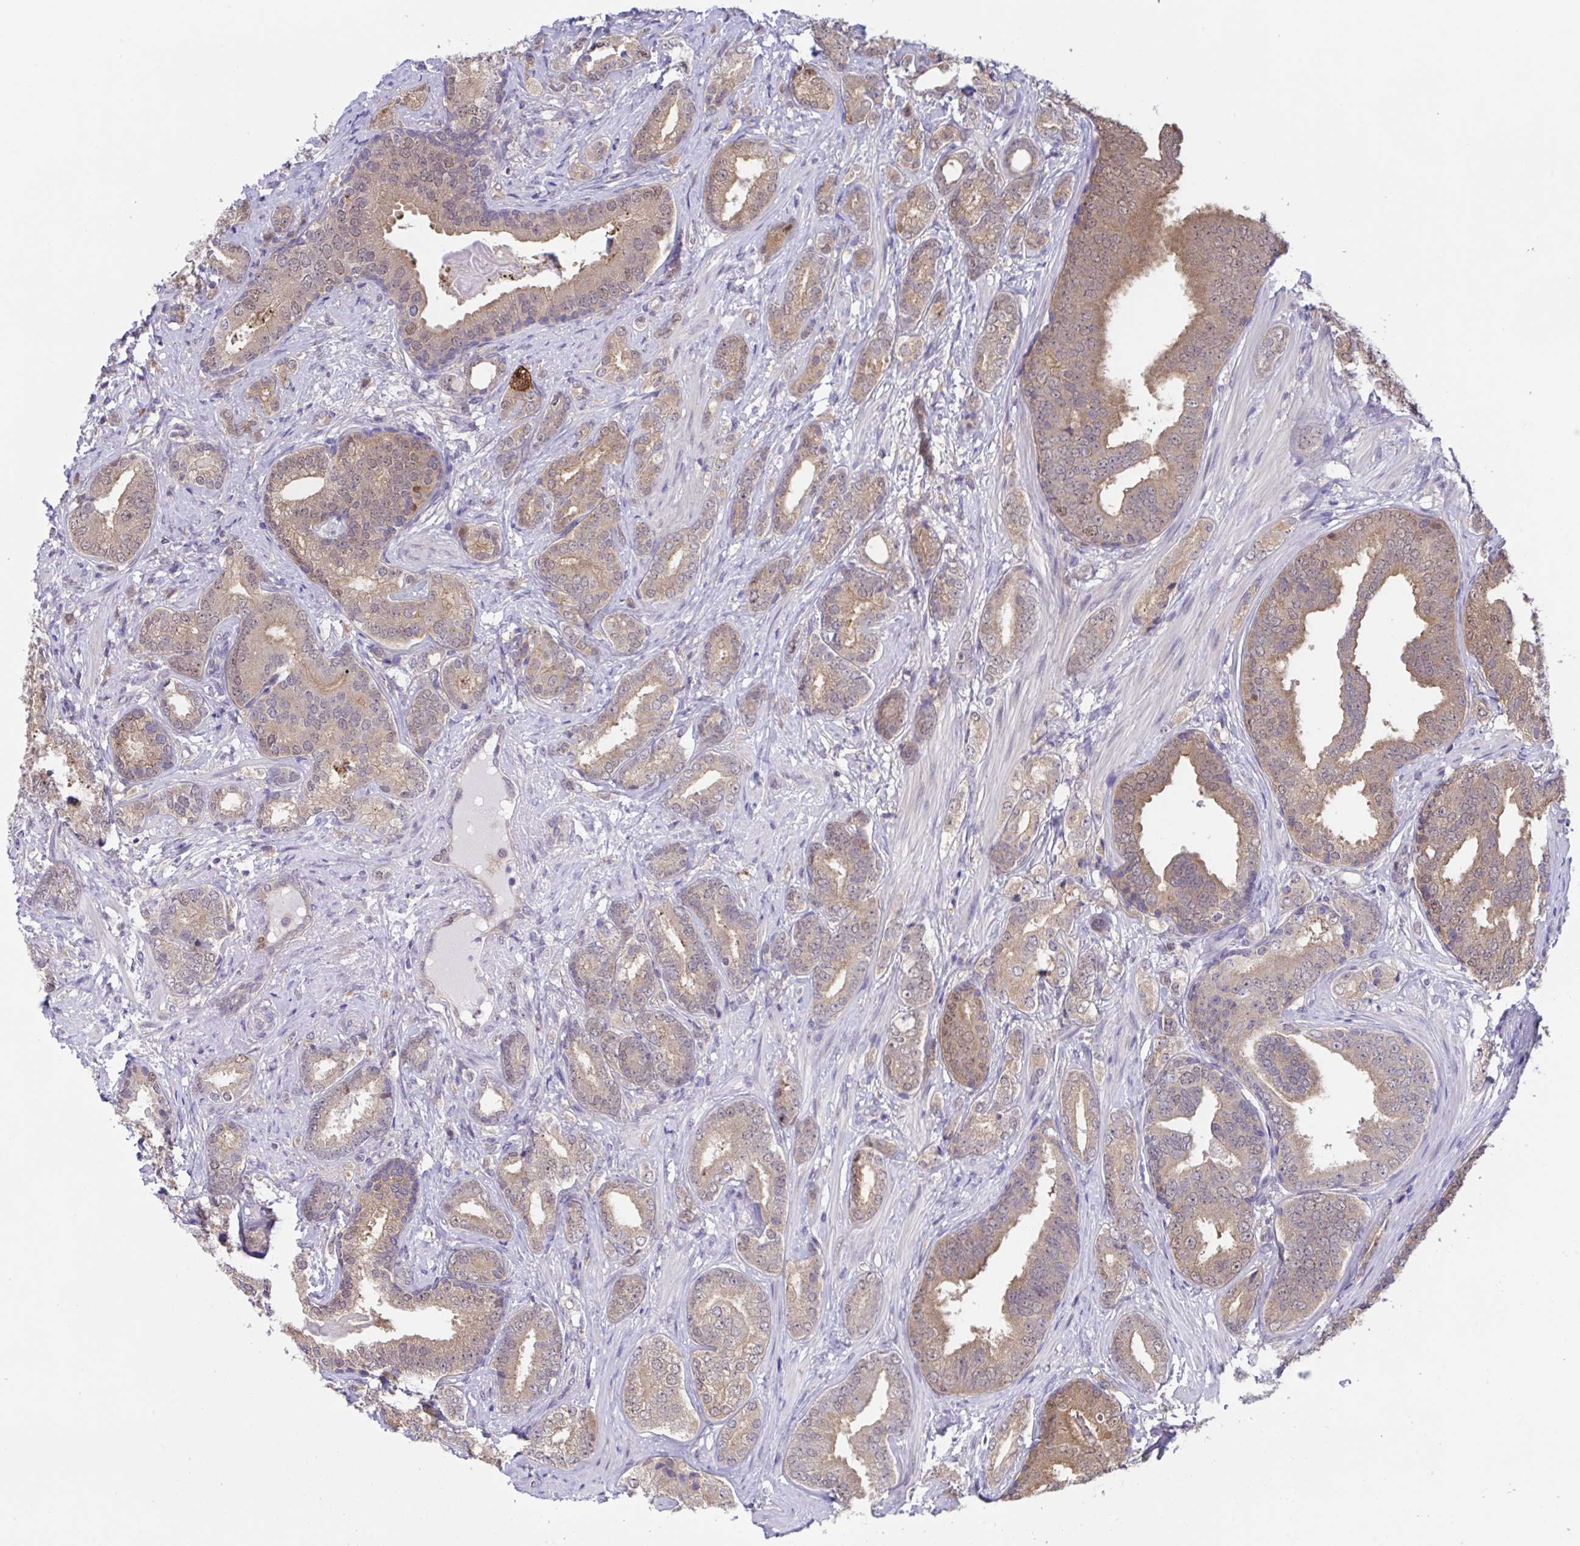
{"staining": {"intensity": "weak", "quantity": ">75%", "location": "cytoplasmic/membranous,nuclear"}, "tissue": "prostate cancer", "cell_type": "Tumor cells", "image_type": "cancer", "snomed": [{"axis": "morphology", "description": "Adenocarcinoma, High grade"}, {"axis": "topography", "description": "Prostate"}], "caption": "Weak cytoplasmic/membranous and nuclear expression is seen in approximately >75% of tumor cells in prostate high-grade adenocarcinoma. (DAB = brown stain, brightfield microscopy at high magnification).", "gene": "ZNF444", "patient": {"sex": "male", "age": 62}}